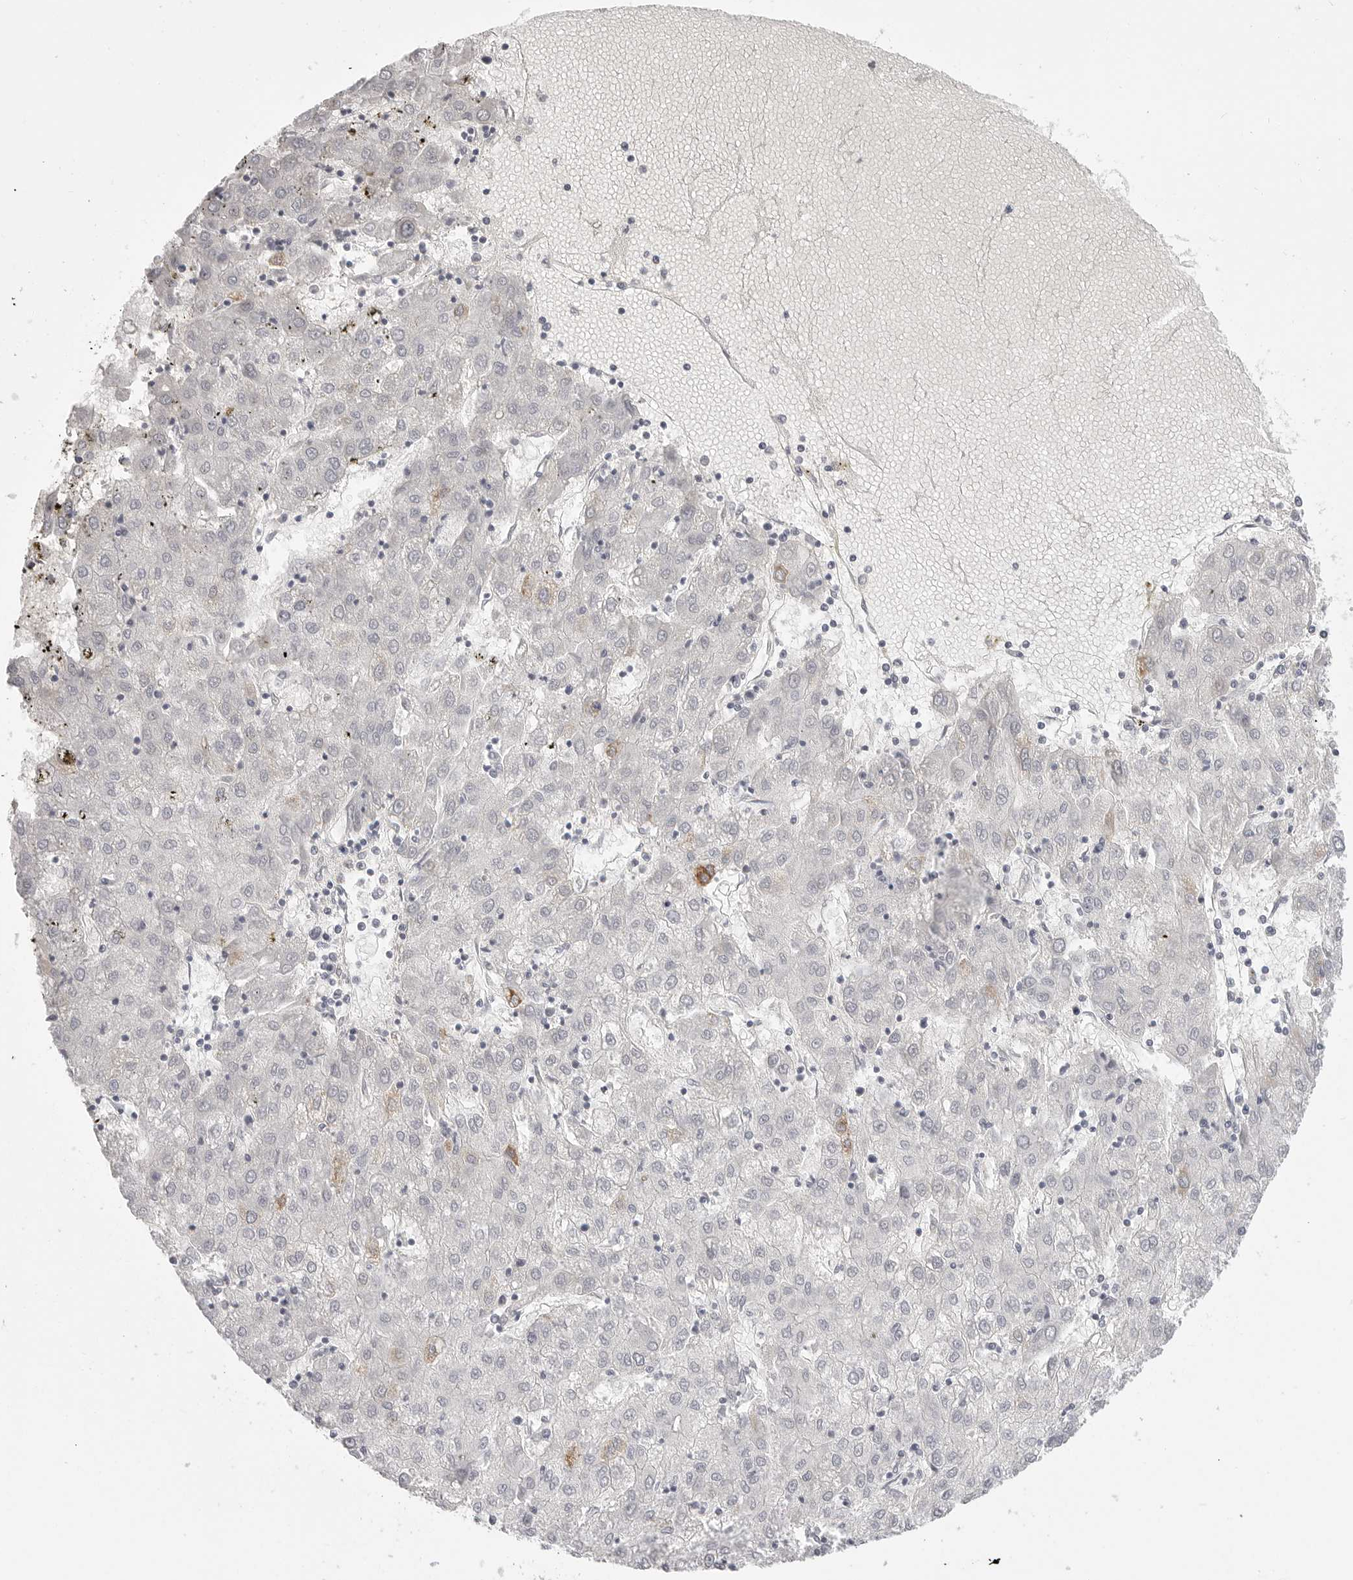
{"staining": {"intensity": "negative", "quantity": "none", "location": "none"}, "tissue": "liver cancer", "cell_type": "Tumor cells", "image_type": "cancer", "snomed": [{"axis": "morphology", "description": "Carcinoma, Hepatocellular, NOS"}, {"axis": "topography", "description": "Liver"}], "caption": "Immunohistochemical staining of human hepatocellular carcinoma (liver) exhibits no significant expression in tumor cells.", "gene": "HMGCS2", "patient": {"sex": "male", "age": 72}}